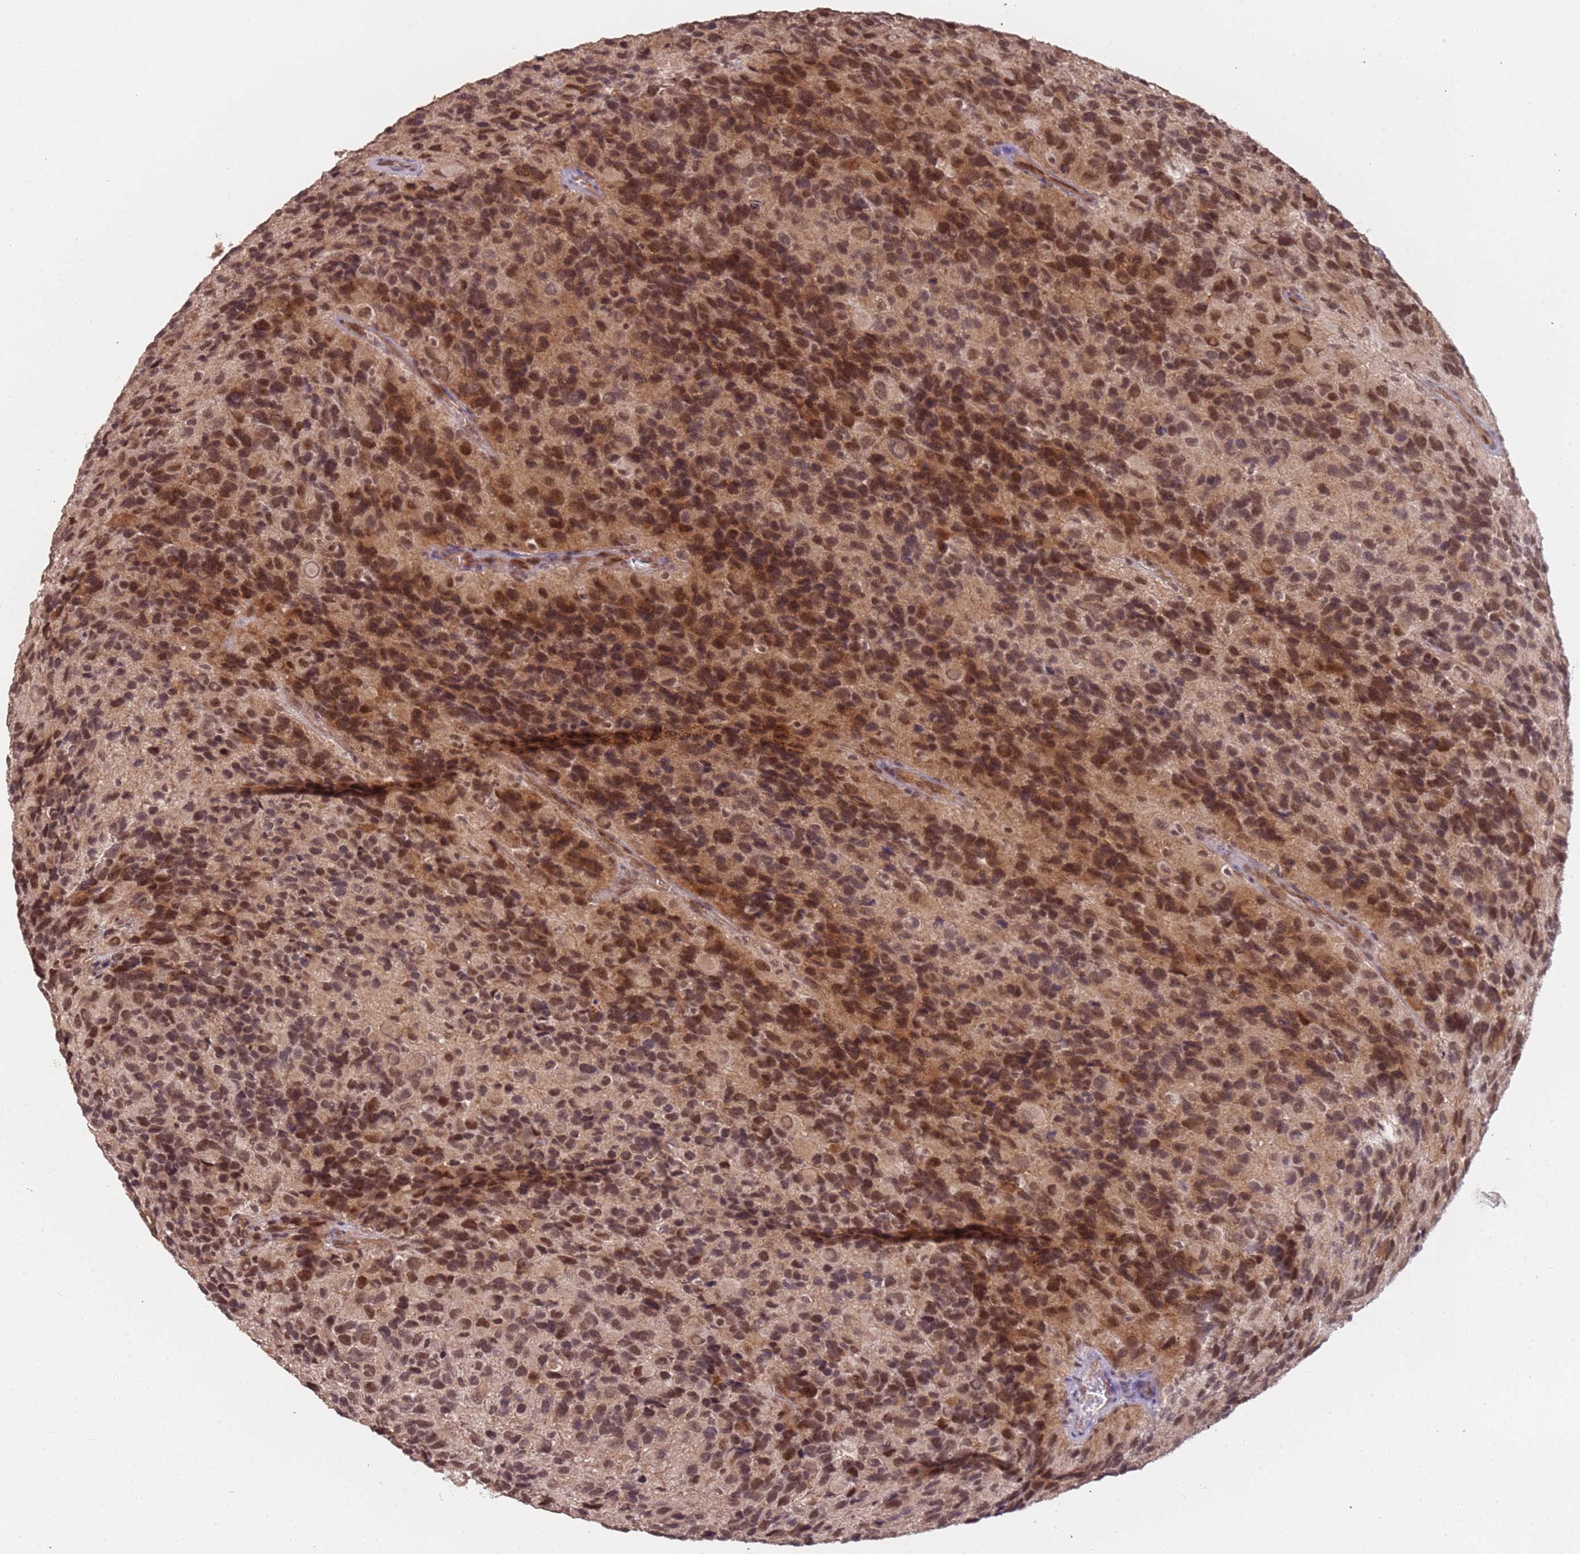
{"staining": {"intensity": "moderate", "quantity": ">75%", "location": "nuclear"}, "tissue": "glioma", "cell_type": "Tumor cells", "image_type": "cancer", "snomed": [{"axis": "morphology", "description": "Glioma, malignant, High grade"}, {"axis": "topography", "description": "Brain"}], "caption": "Moderate nuclear expression for a protein is seen in about >75% of tumor cells of high-grade glioma (malignant) using IHC.", "gene": "POLR3H", "patient": {"sex": "male", "age": 77}}